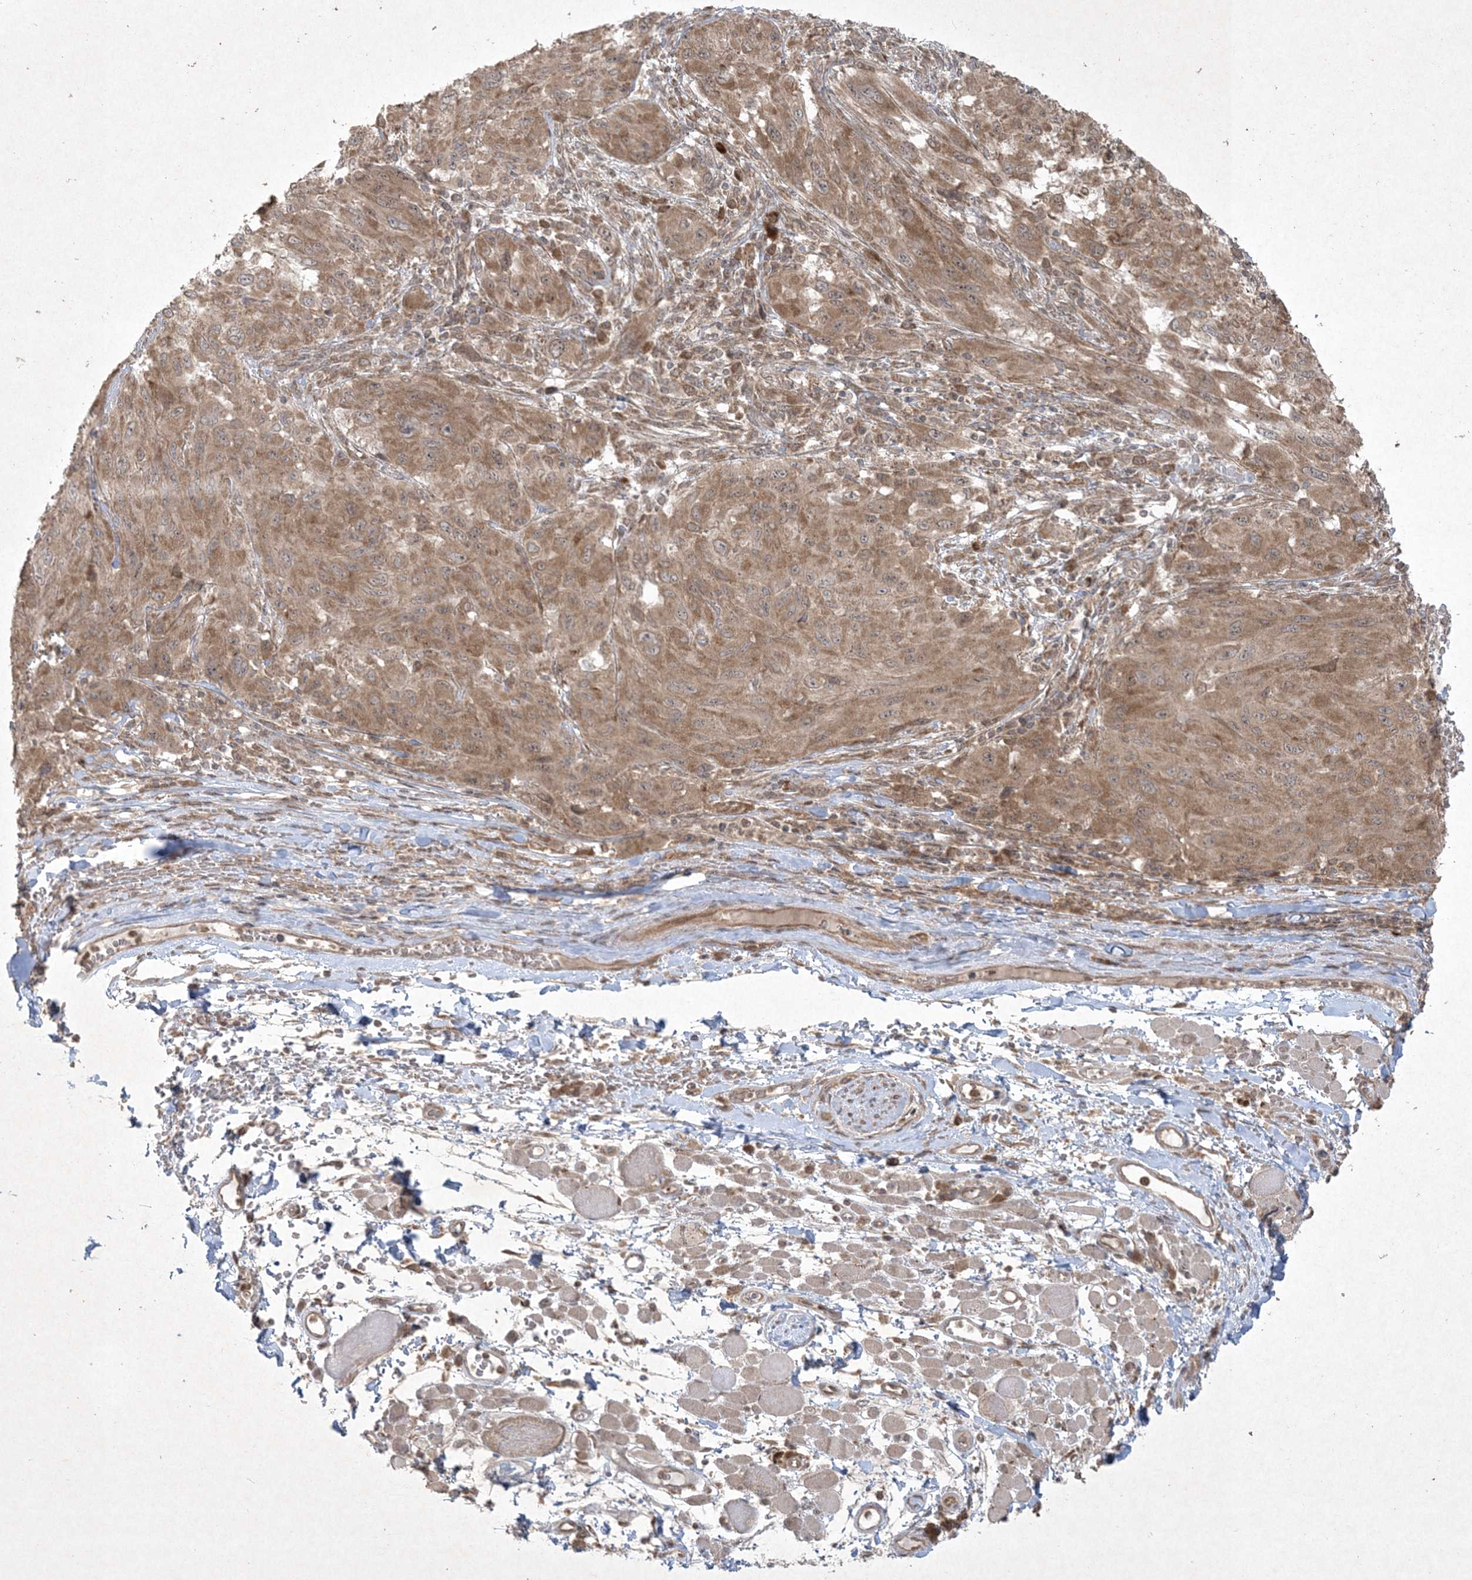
{"staining": {"intensity": "moderate", "quantity": ">75%", "location": "cytoplasmic/membranous"}, "tissue": "melanoma", "cell_type": "Tumor cells", "image_type": "cancer", "snomed": [{"axis": "morphology", "description": "Malignant melanoma, NOS"}, {"axis": "topography", "description": "Skin"}], "caption": "Protein expression analysis of malignant melanoma shows moderate cytoplasmic/membranous positivity in about >75% of tumor cells. (brown staining indicates protein expression, while blue staining denotes nuclei).", "gene": "NRBP2", "patient": {"sex": "female", "age": 91}}